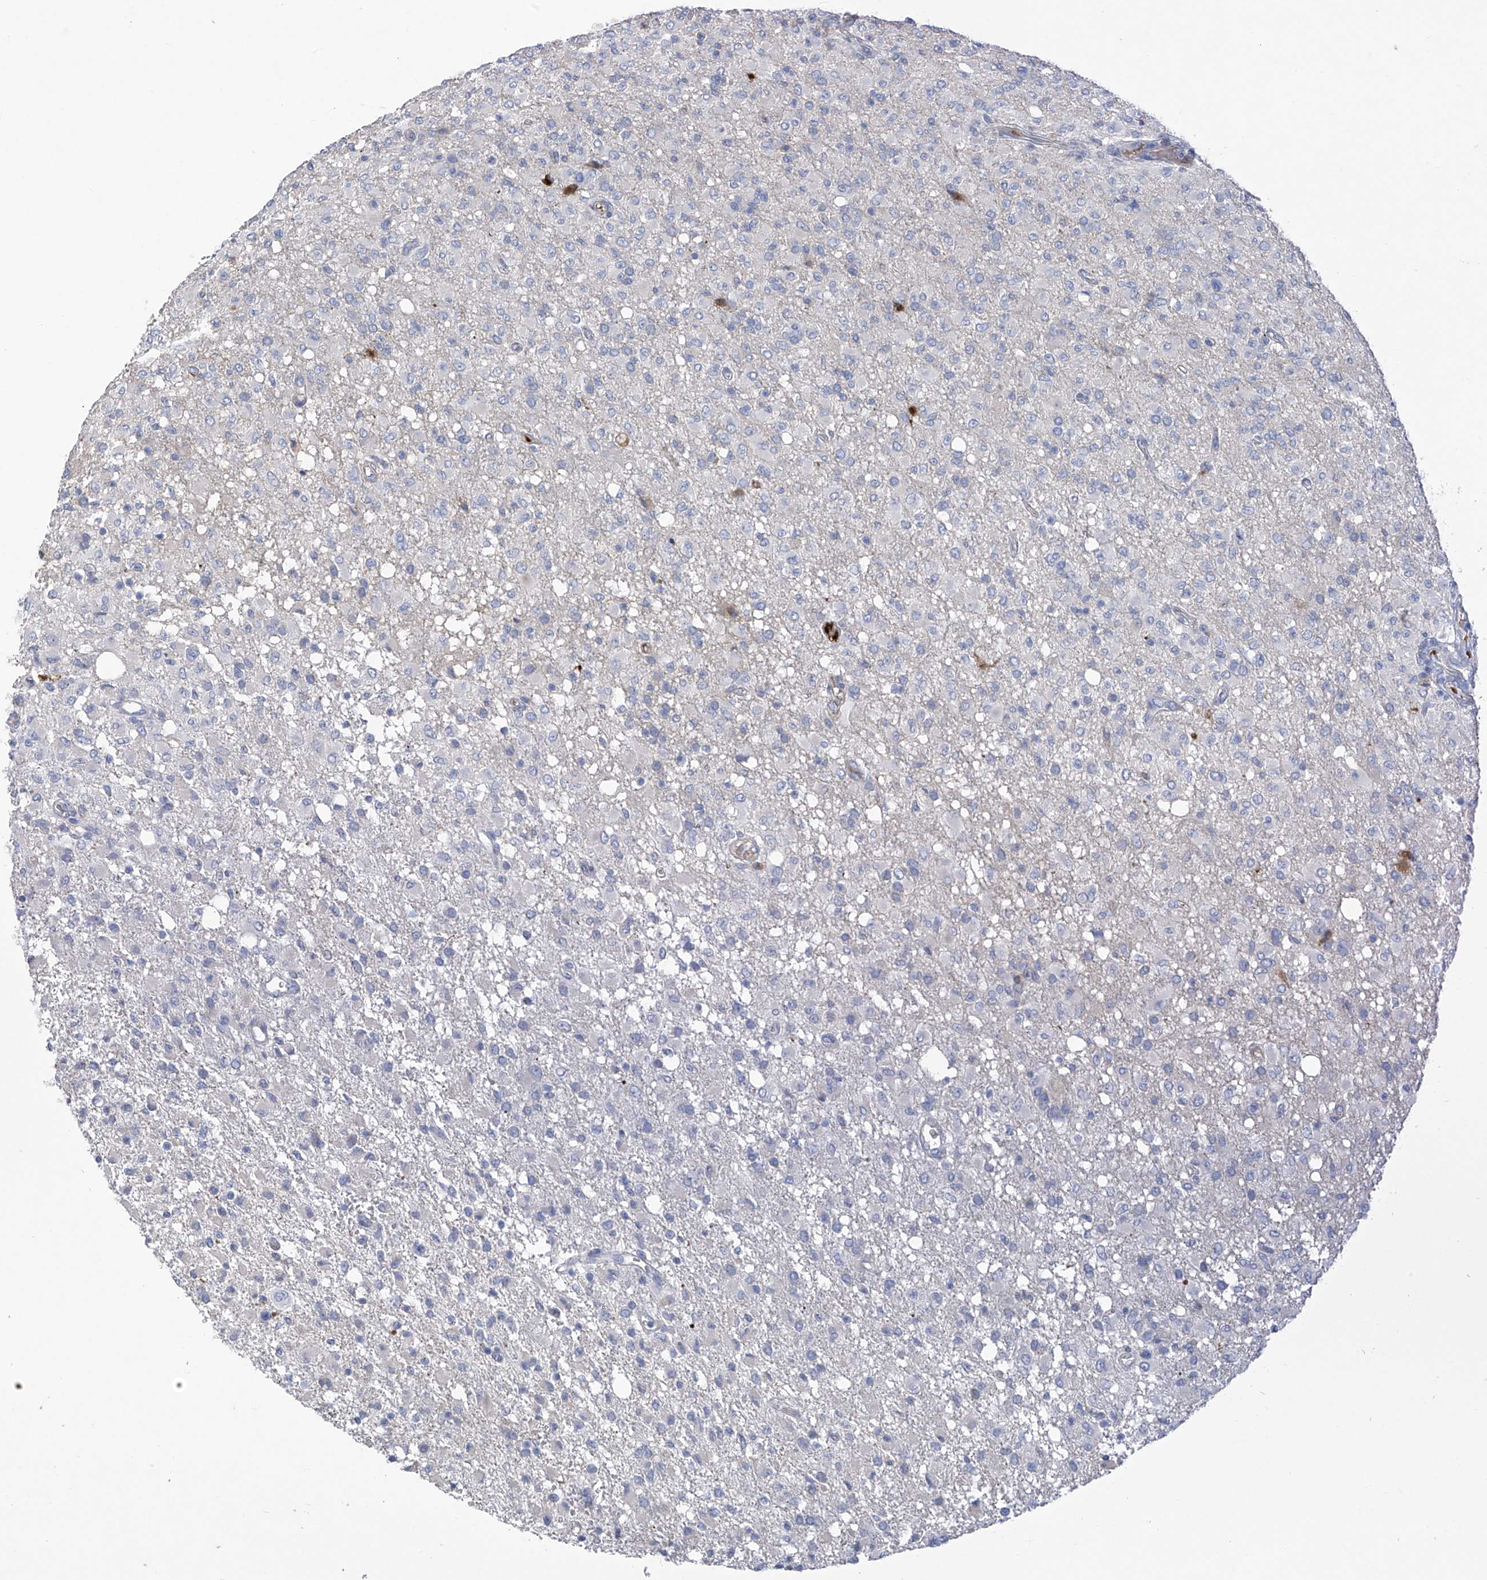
{"staining": {"intensity": "negative", "quantity": "none", "location": "none"}, "tissue": "glioma", "cell_type": "Tumor cells", "image_type": "cancer", "snomed": [{"axis": "morphology", "description": "Glioma, malignant, High grade"}, {"axis": "topography", "description": "Brain"}], "caption": "Glioma was stained to show a protein in brown. There is no significant expression in tumor cells.", "gene": "SLCO4A1", "patient": {"sex": "female", "age": 57}}